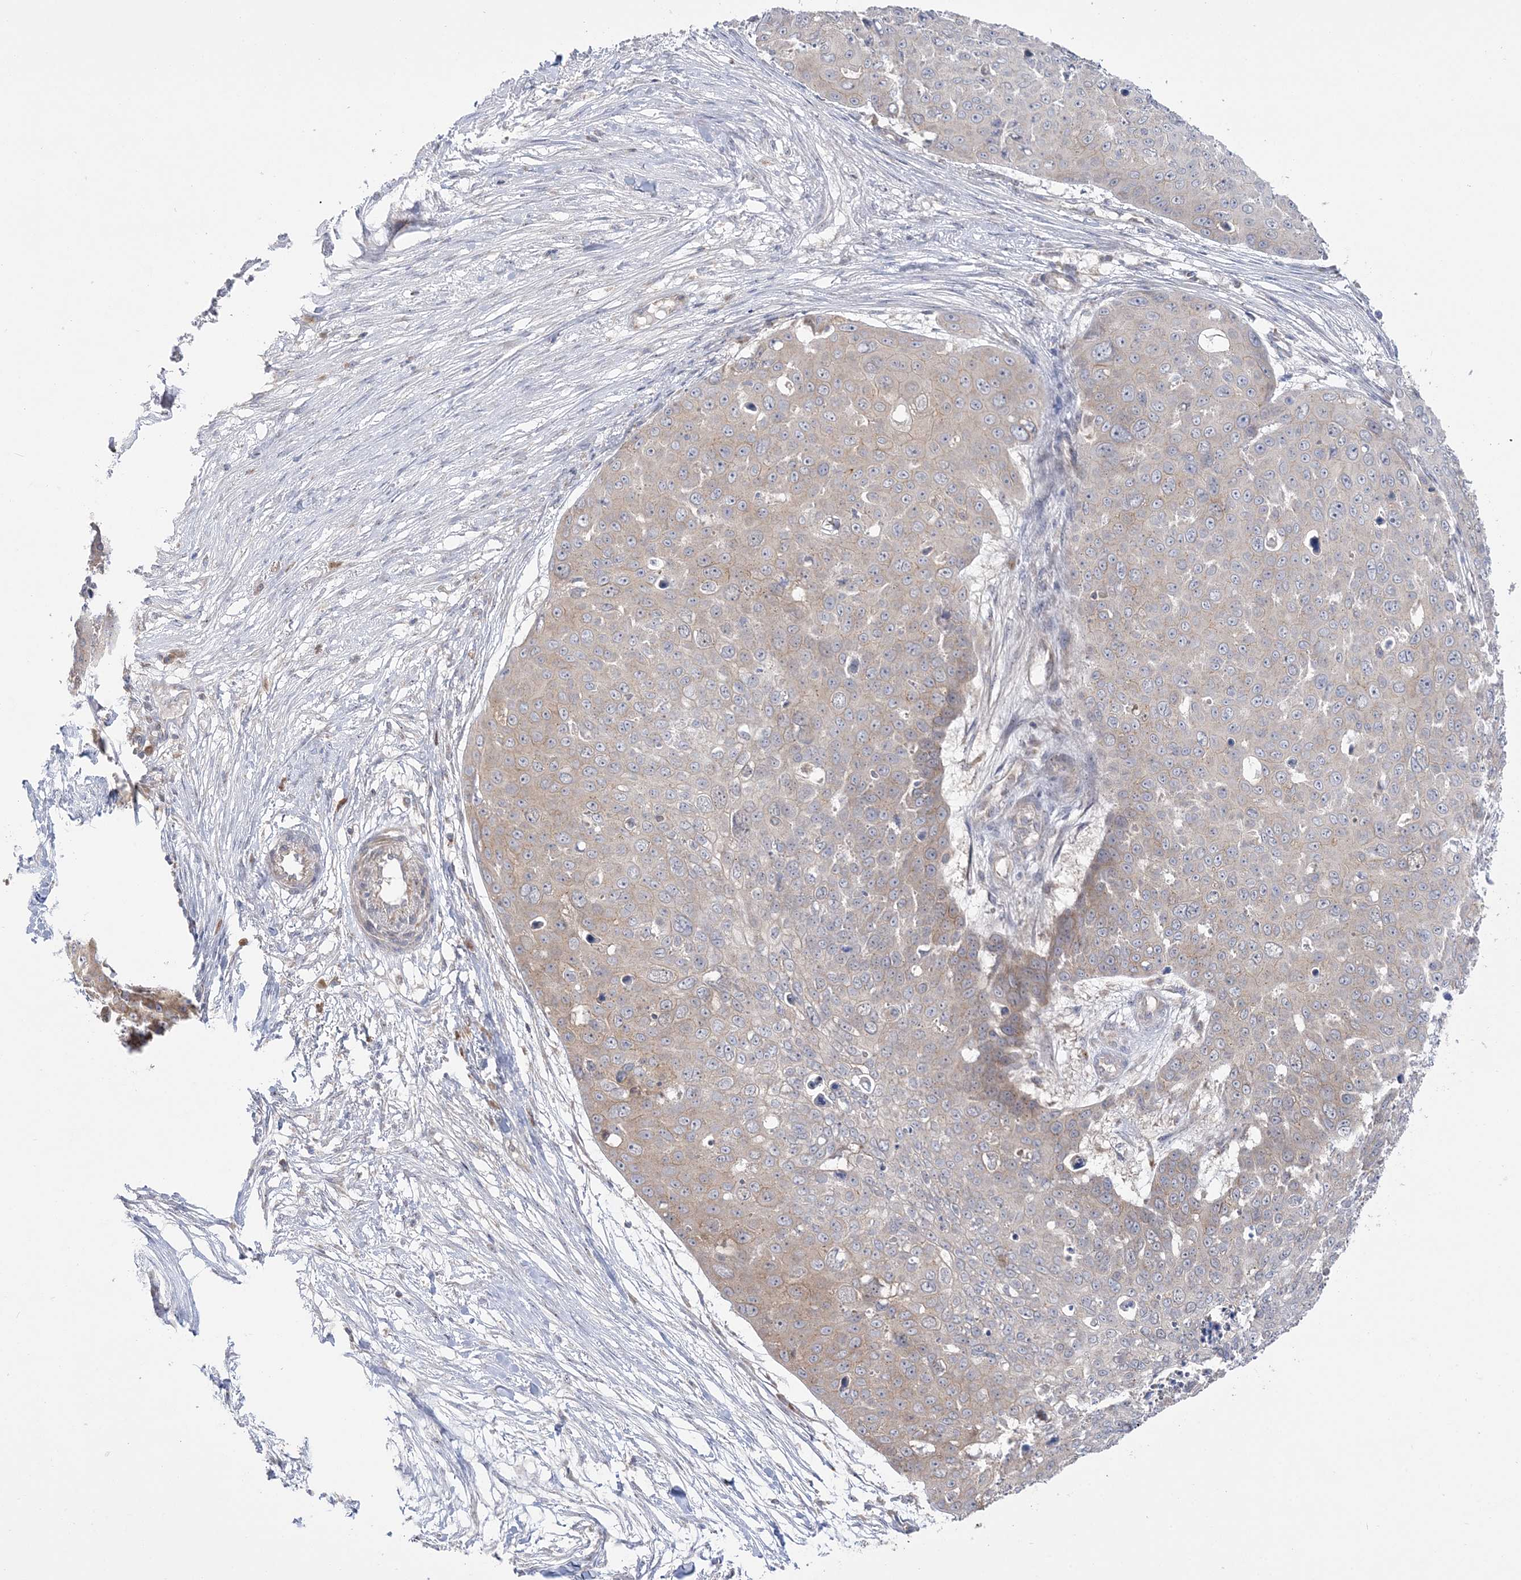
{"staining": {"intensity": "weak", "quantity": "25%-75%", "location": "cytoplasmic/membranous"}, "tissue": "skin cancer", "cell_type": "Tumor cells", "image_type": "cancer", "snomed": [{"axis": "morphology", "description": "Squamous cell carcinoma, NOS"}, {"axis": "topography", "description": "Skin"}], "caption": "A brown stain highlights weak cytoplasmic/membranous staining of a protein in human skin squamous cell carcinoma tumor cells.", "gene": "MMADHC", "patient": {"sex": "male", "age": 71}}